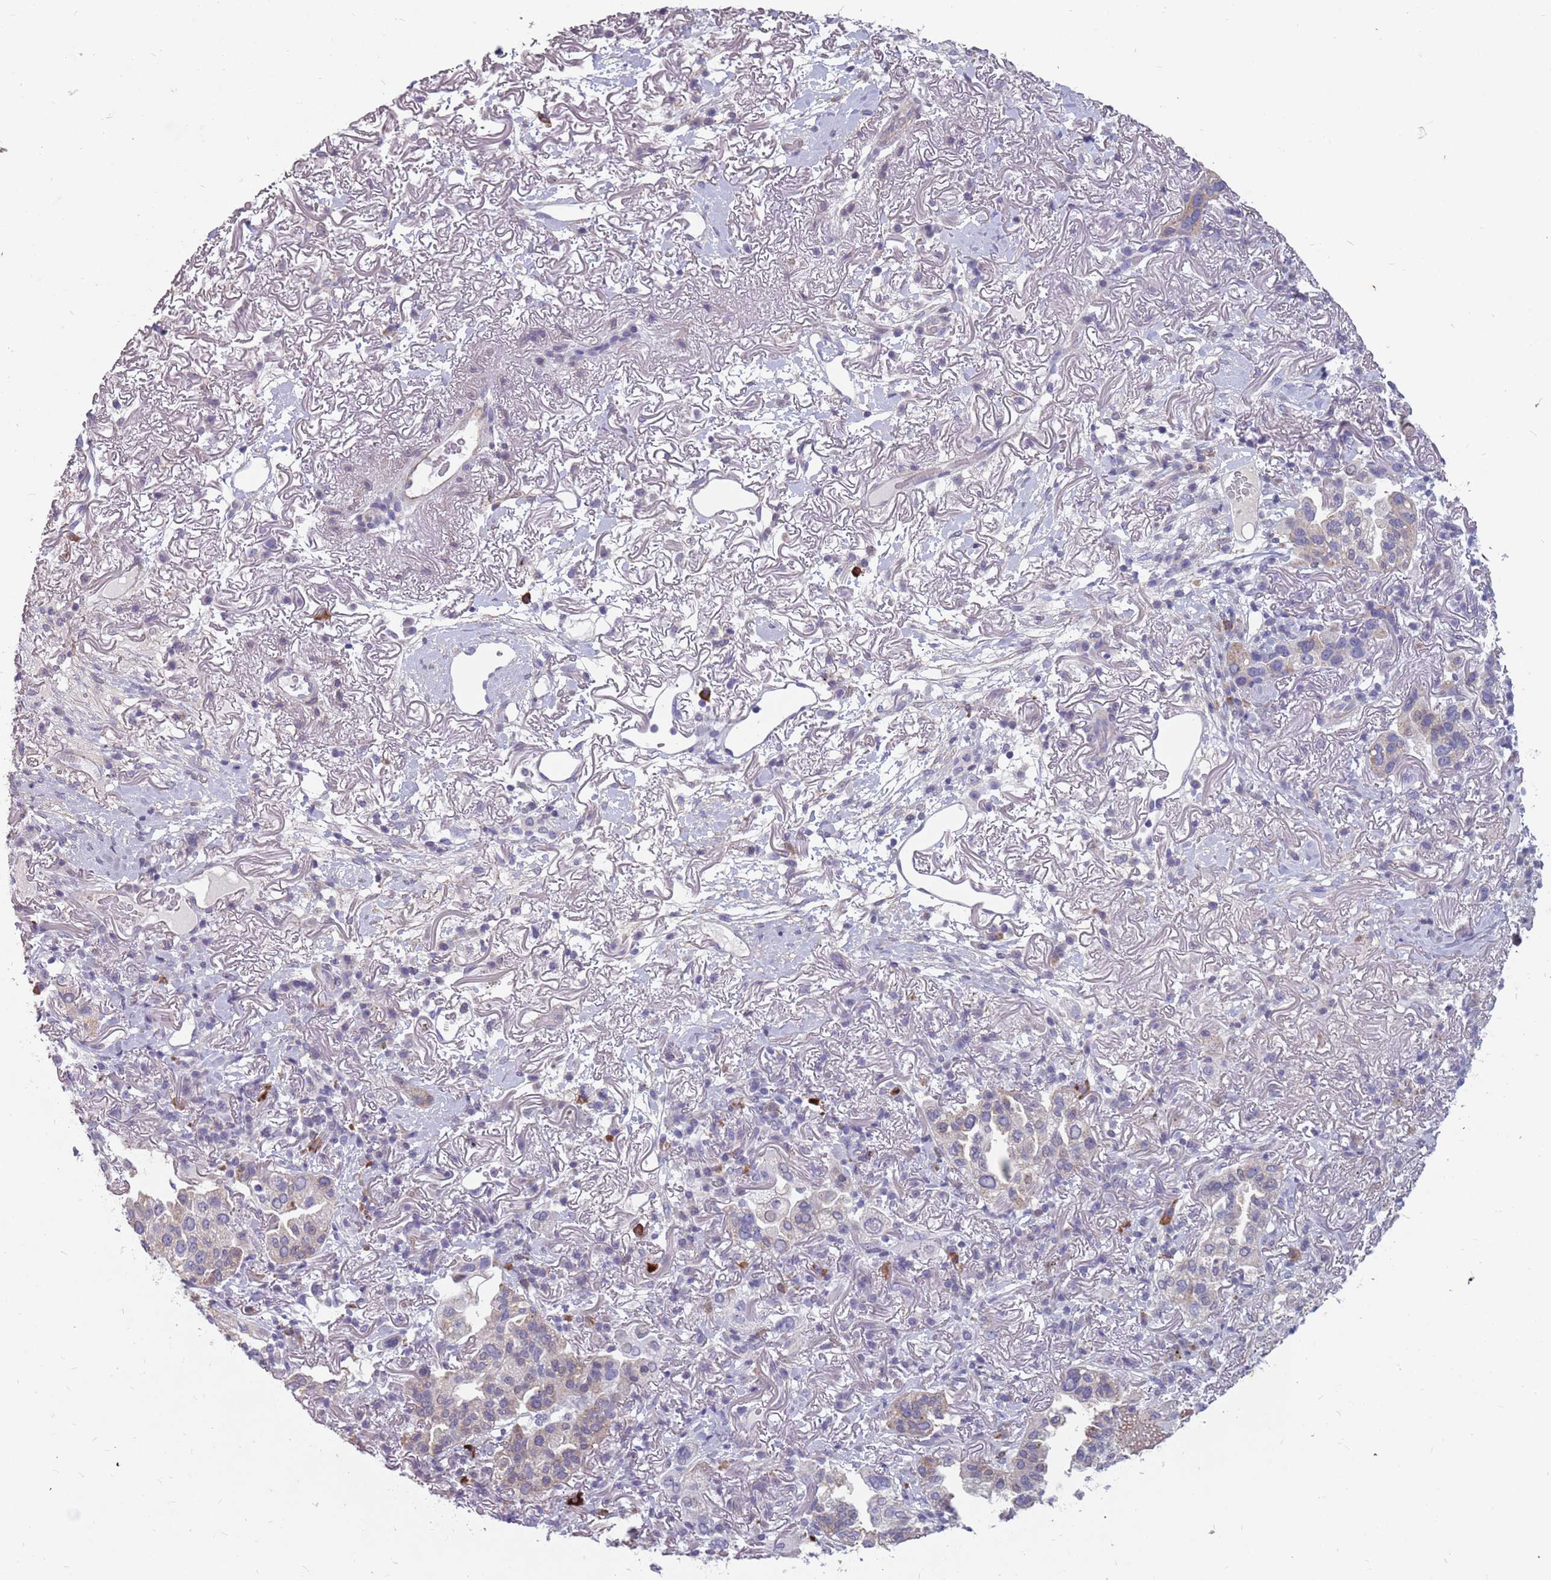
{"staining": {"intensity": "weak", "quantity": "<25%", "location": "cytoplasmic/membranous"}, "tissue": "lung cancer", "cell_type": "Tumor cells", "image_type": "cancer", "snomed": [{"axis": "morphology", "description": "Adenocarcinoma, NOS"}, {"axis": "topography", "description": "Lung"}], "caption": "Immunohistochemical staining of lung cancer exhibits no significant expression in tumor cells.", "gene": "NEK6", "patient": {"sex": "female", "age": 69}}